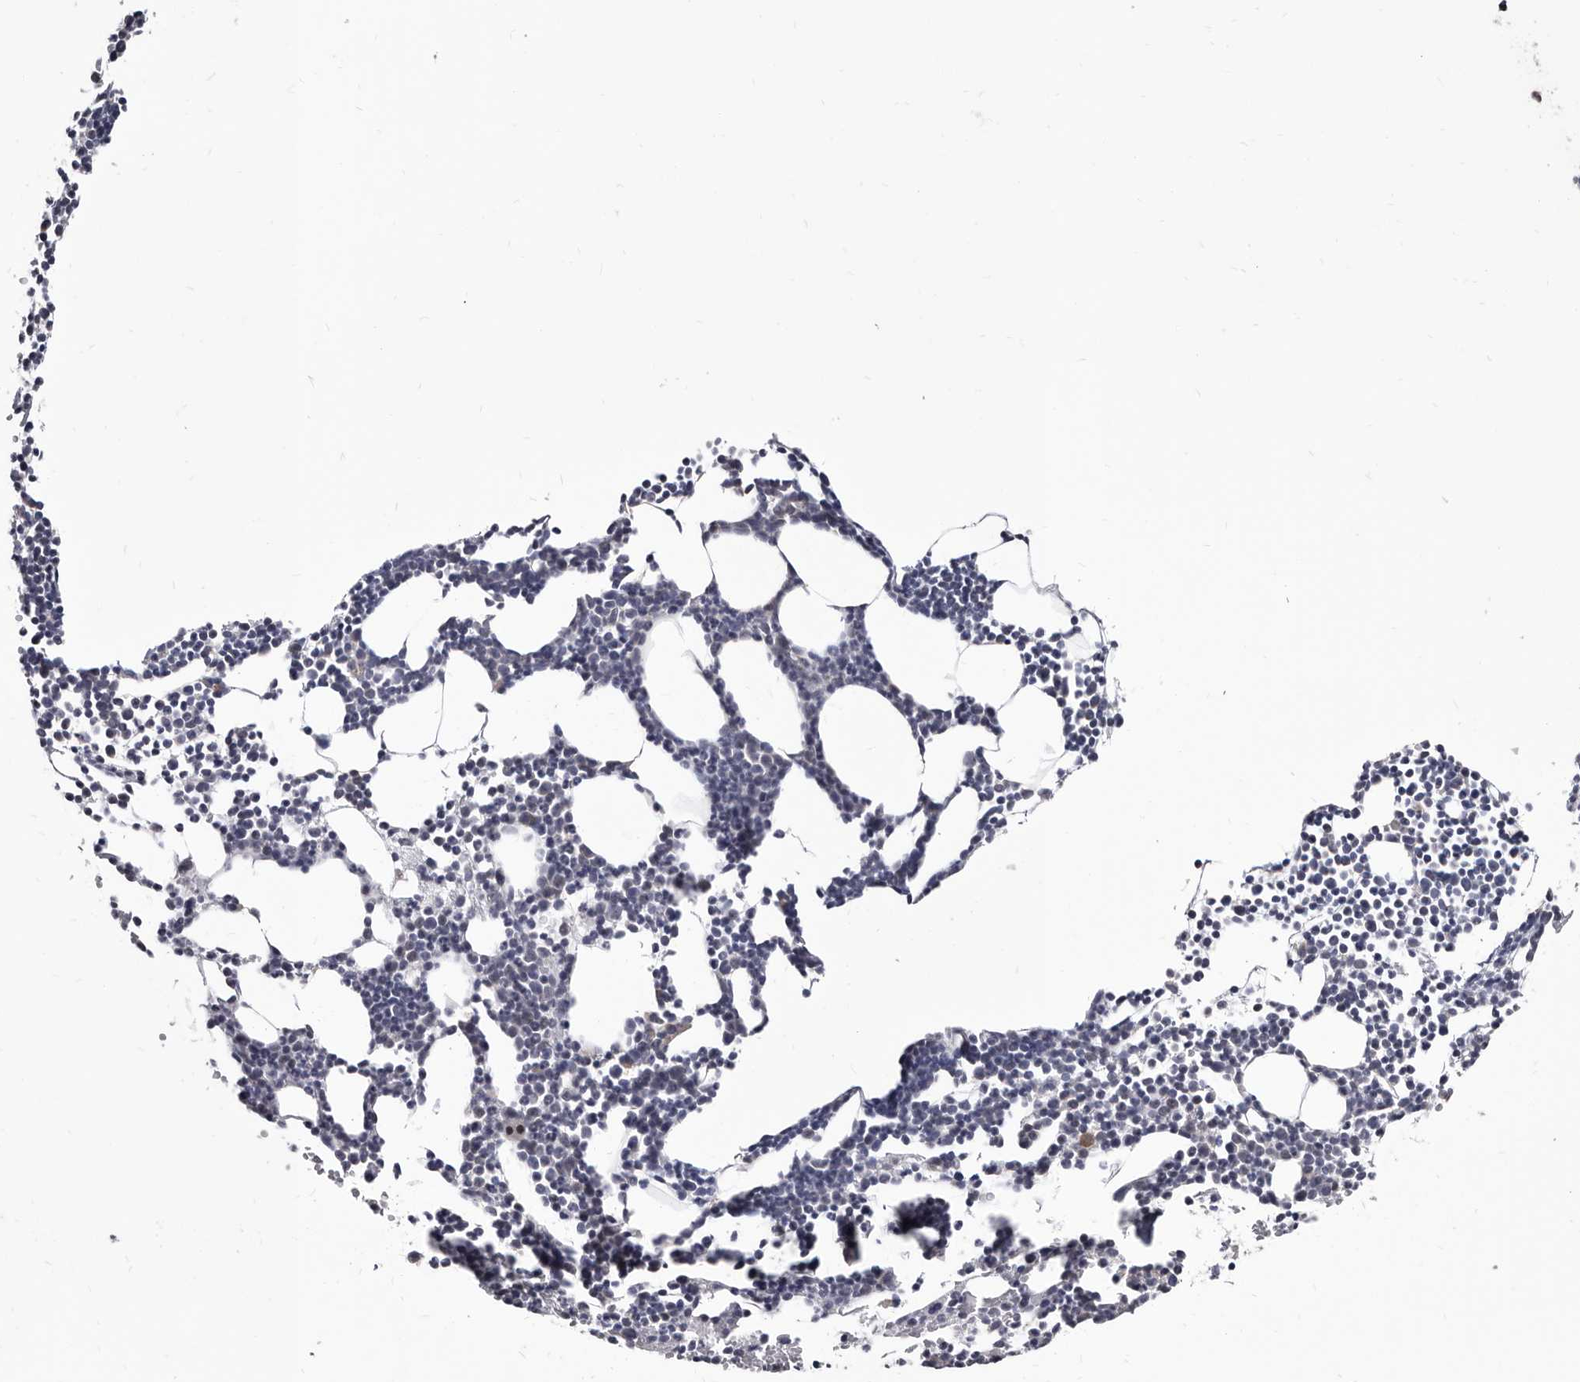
{"staining": {"intensity": "negative", "quantity": "none", "location": "none"}, "tissue": "bone marrow", "cell_type": "Hematopoietic cells", "image_type": "normal", "snomed": [{"axis": "morphology", "description": "Normal tissue, NOS"}, {"axis": "topography", "description": "Bone marrow"}], "caption": "This micrograph is of benign bone marrow stained with immunohistochemistry (IHC) to label a protein in brown with the nuclei are counter-stained blue. There is no expression in hematopoietic cells.", "gene": "ABCF2", "patient": {"sex": "female", "age": 67}}